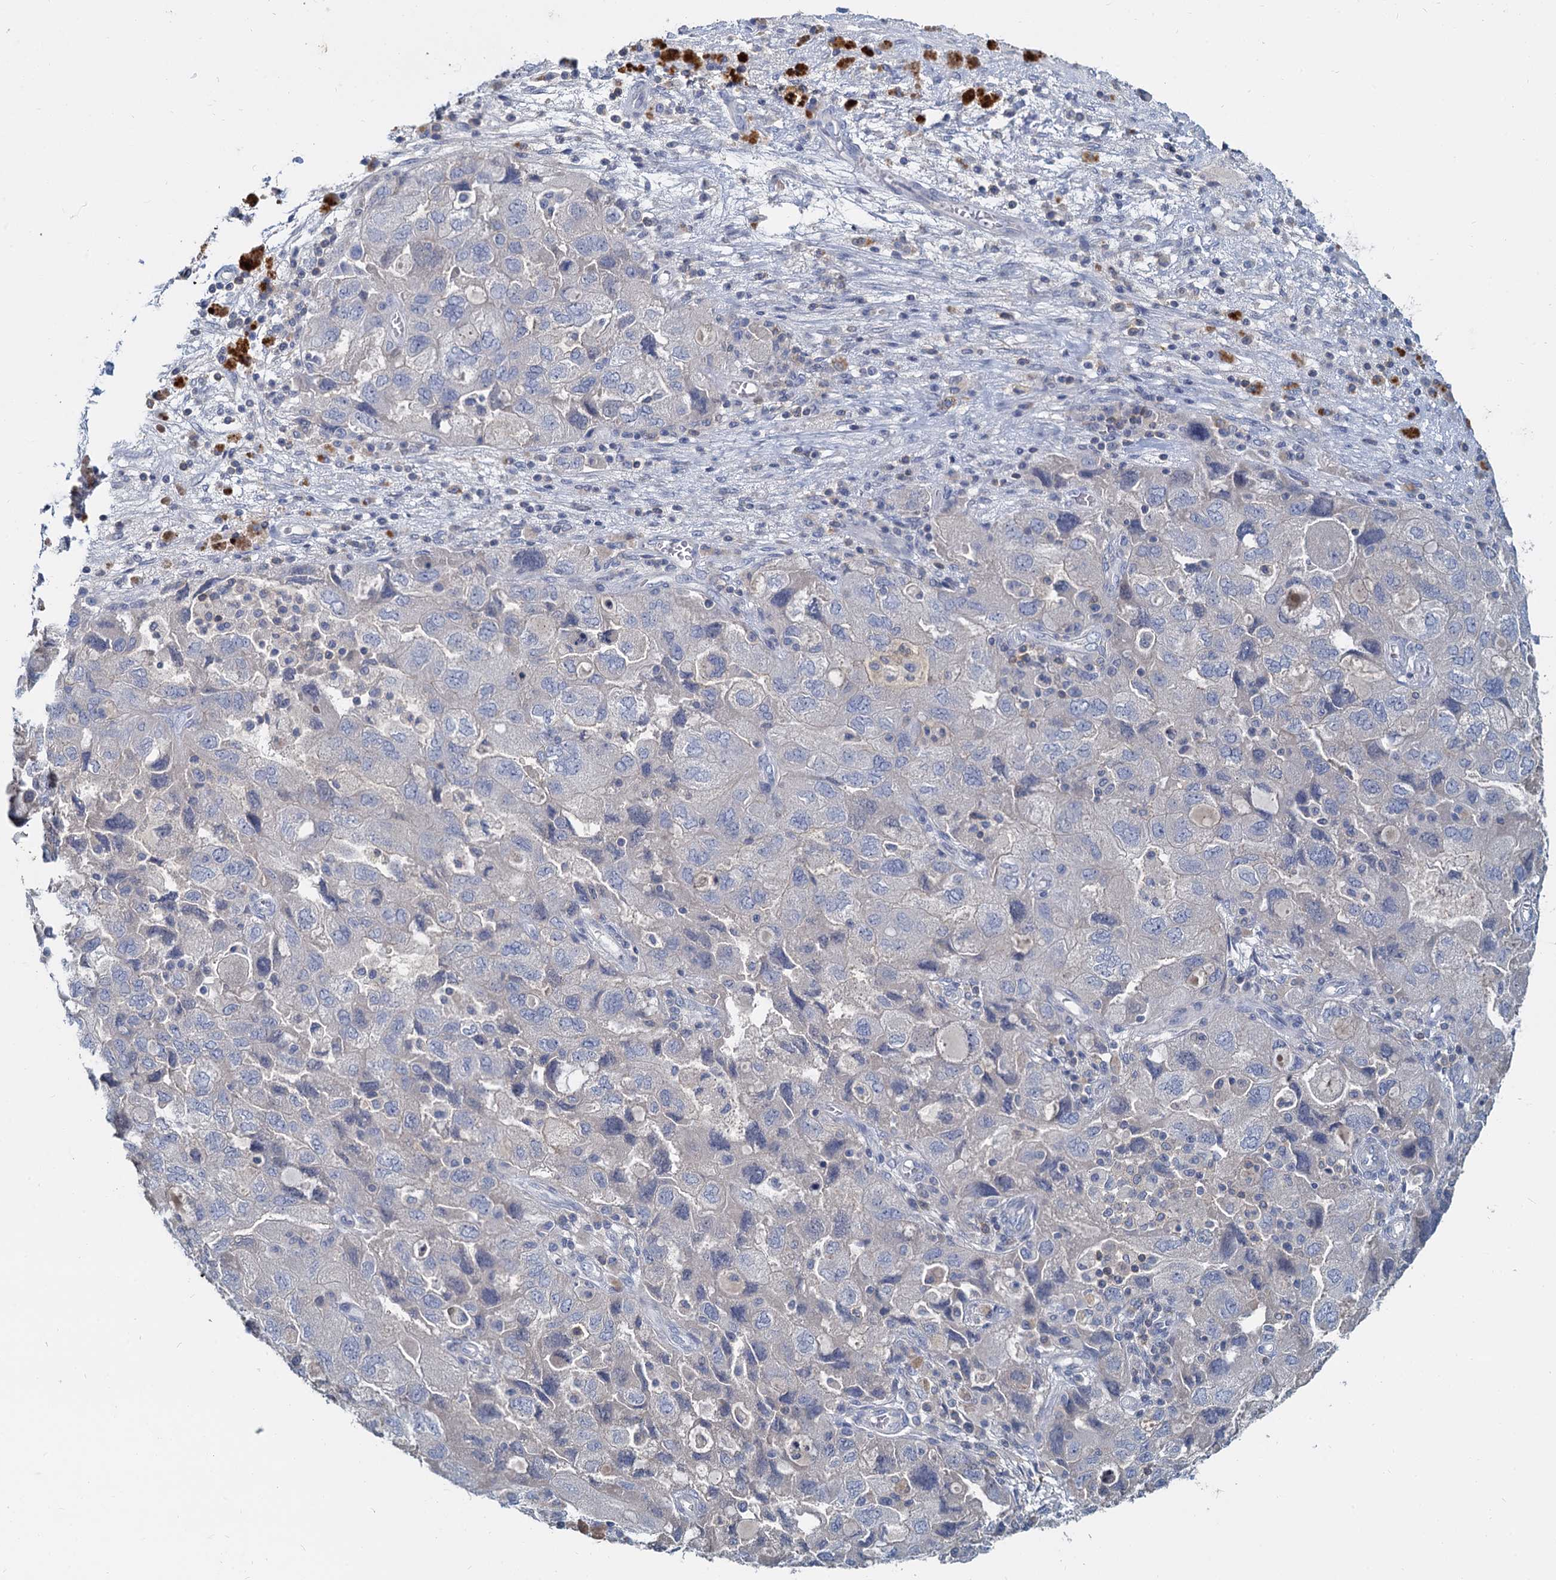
{"staining": {"intensity": "negative", "quantity": "none", "location": "none"}, "tissue": "ovarian cancer", "cell_type": "Tumor cells", "image_type": "cancer", "snomed": [{"axis": "morphology", "description": "Carcinoma, NOS"}, {"axis": "morphology", "description": "Cystadenocarcinoma, serous, NOS"}, {"axis": "topography", "description": "Ovary"}], "caption": "Protein analysis of ovarian serous cystadenocarcinoma displays no significant expression in tumor cells.", "gene": "ACSM3", "patient": {"sex": "female", "age": 69}}